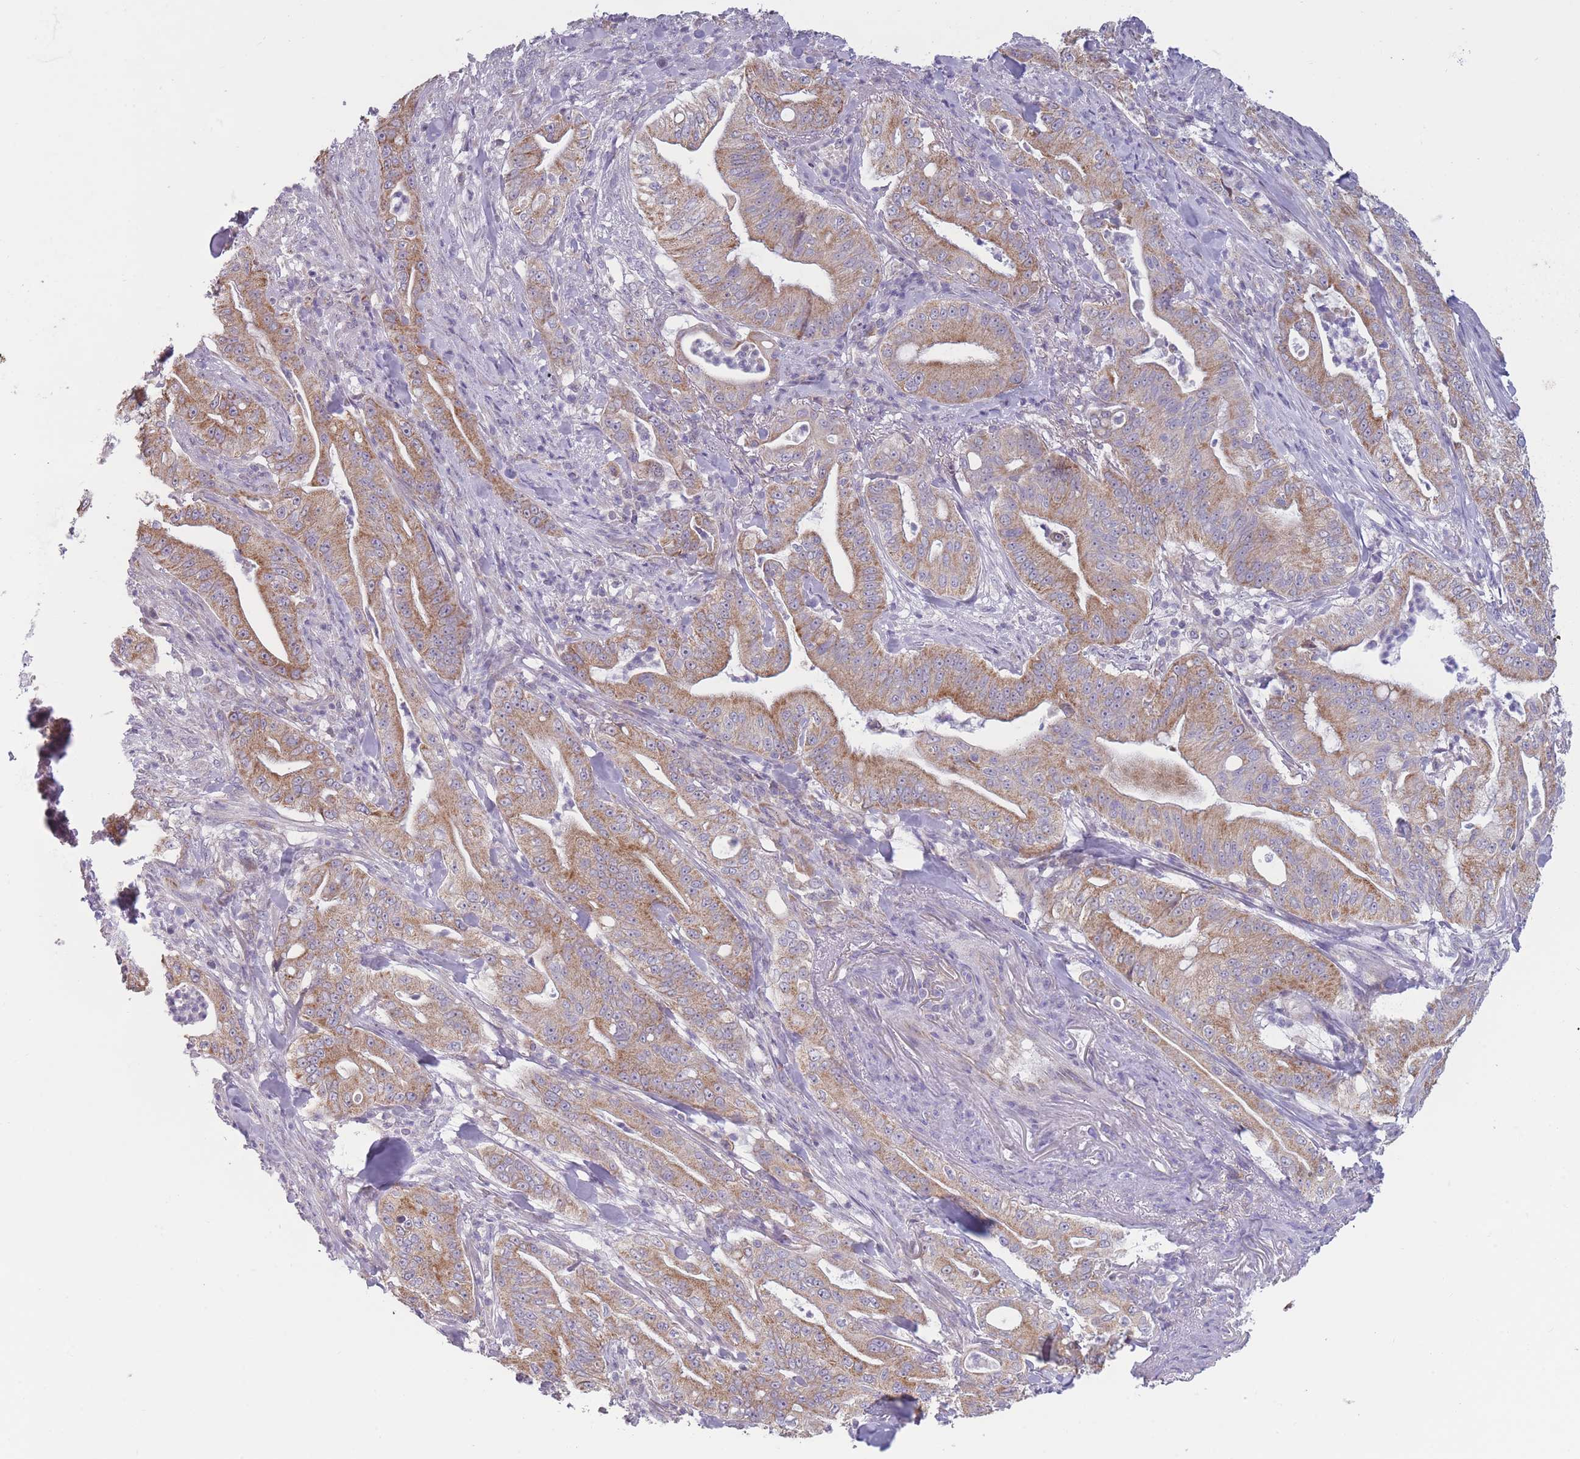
{"staining": {"intensity": "moderate", "quantity": ">75%", "location": "cytoplasmic/membranous"}, "tissue": "pancreatic cancer", "cell_type": "Tumor cells", "image_type": "cancer", "snomed": [{"axis": "morphology", "description": "Adenocarcinoma, NOS"}, {"axis": "topography", "description": "Pancreas"}], "caption": "Immunohistochemical staining of adenocarcinoma (pancreatic) demonstrates medium levels of moderate cytoplasmic/membranous protein positivity in about >75% of tumor cells.", "gene": "MRPS18C", "patient": {"sex": "male", "age": 71}}